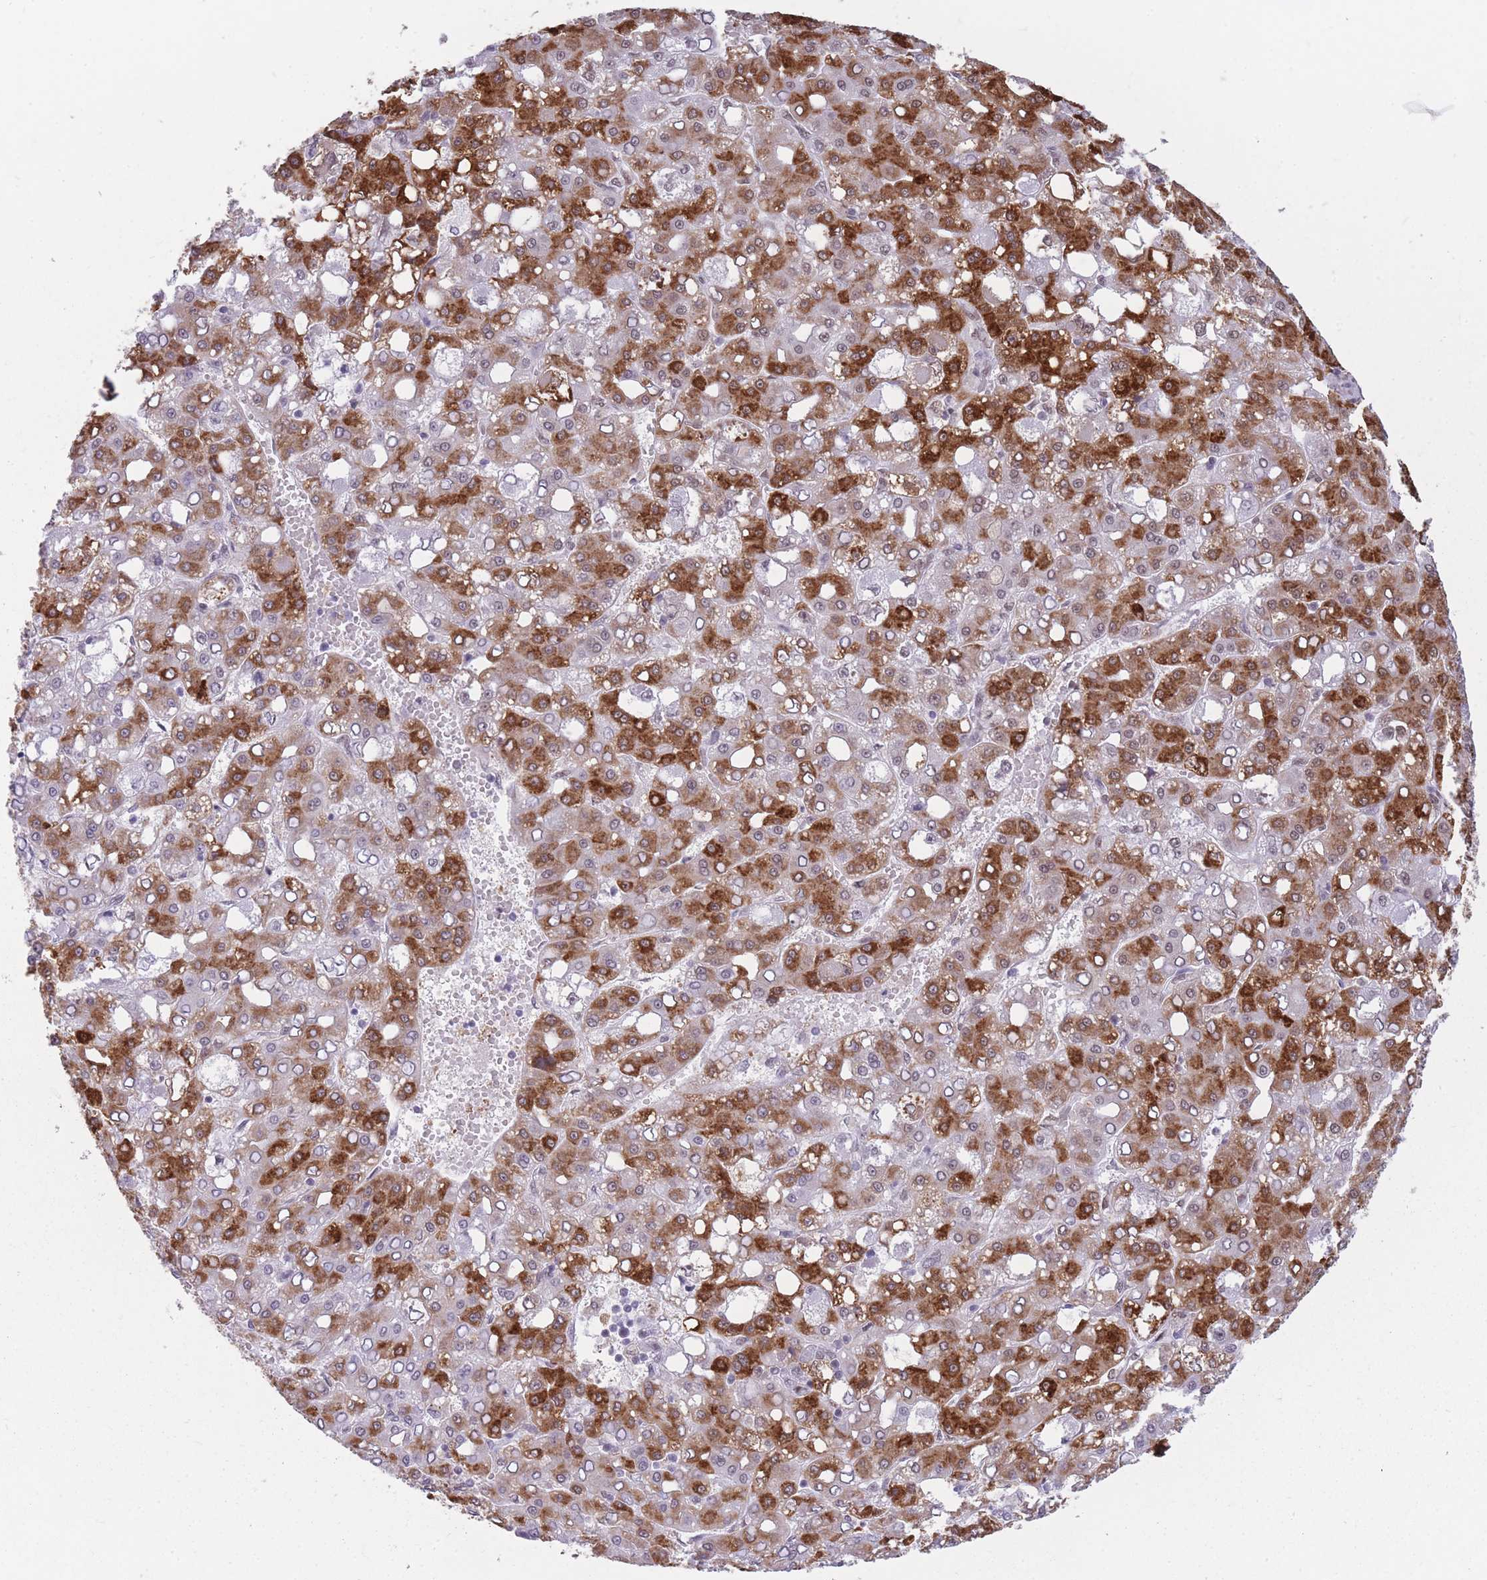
{"staining": {"intensity": "strong", "quantity": "25%-75%", "location": "cytoplasmic/membranous"}, "tissue": "liver cancer", "cell_type": "Tumor cells", "image_type": "cancer", "snomed": [{"axis": "morphology", "description": "Carcinoma, Hepatocellular, NOS"}, {"axis": "topography", "description": "Liver"}], "caption": "High-magnification brightfield microscopy of liver cancer (hepatocellular carcinoma) stained with DAB (brown) and counterstained with hematoxylin (blue). tumor cells exhibit strong cytoplasmic/membranous expression is appreciated in approximately25%-75% of cells.", "gene": "HNRNPUL1", "patient": {"sex": "male", "age": 65}}